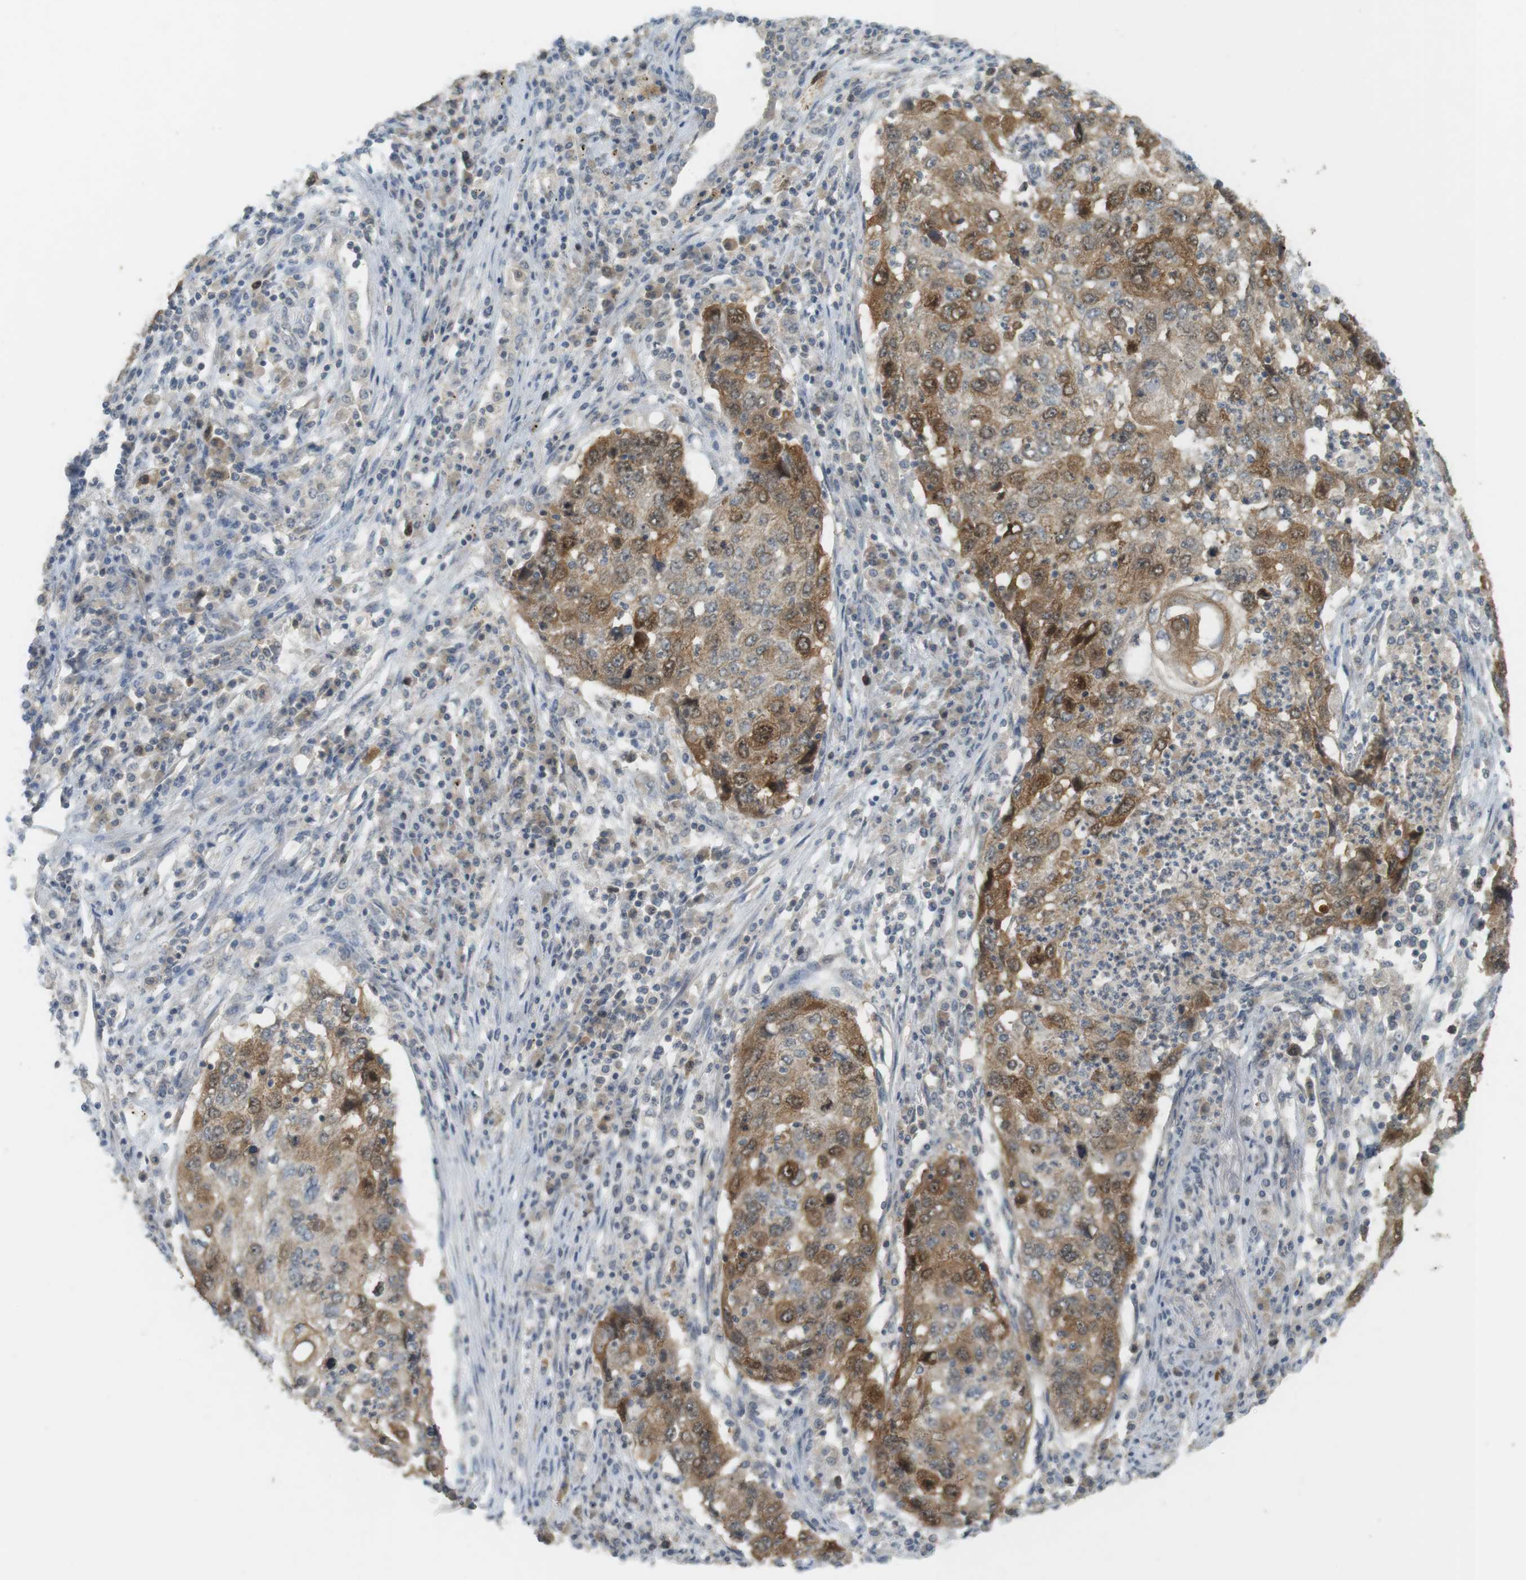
{"staining": {"intensity": "moderate", "quantity": "<25%", "location": "cytoplasmic/membranous"}, "tissue": "lung cancer", "cell_type": "Tumor cells", "image_type": "cancer", "snomed": [{"axis": "morphology", "description": "Squamous cell carcinoma, NOS"}, {"axis": "topography", "description": "Lung"}], "caption": "About <25% of tumor cells in lung squamous cell carcinoma demonstrate moderate cytoplasmic/membranous protein expression as visualized by brown immunohistochemical staining.", "gene": "TTK", "patient": {"sex": "female", "age": 63}}